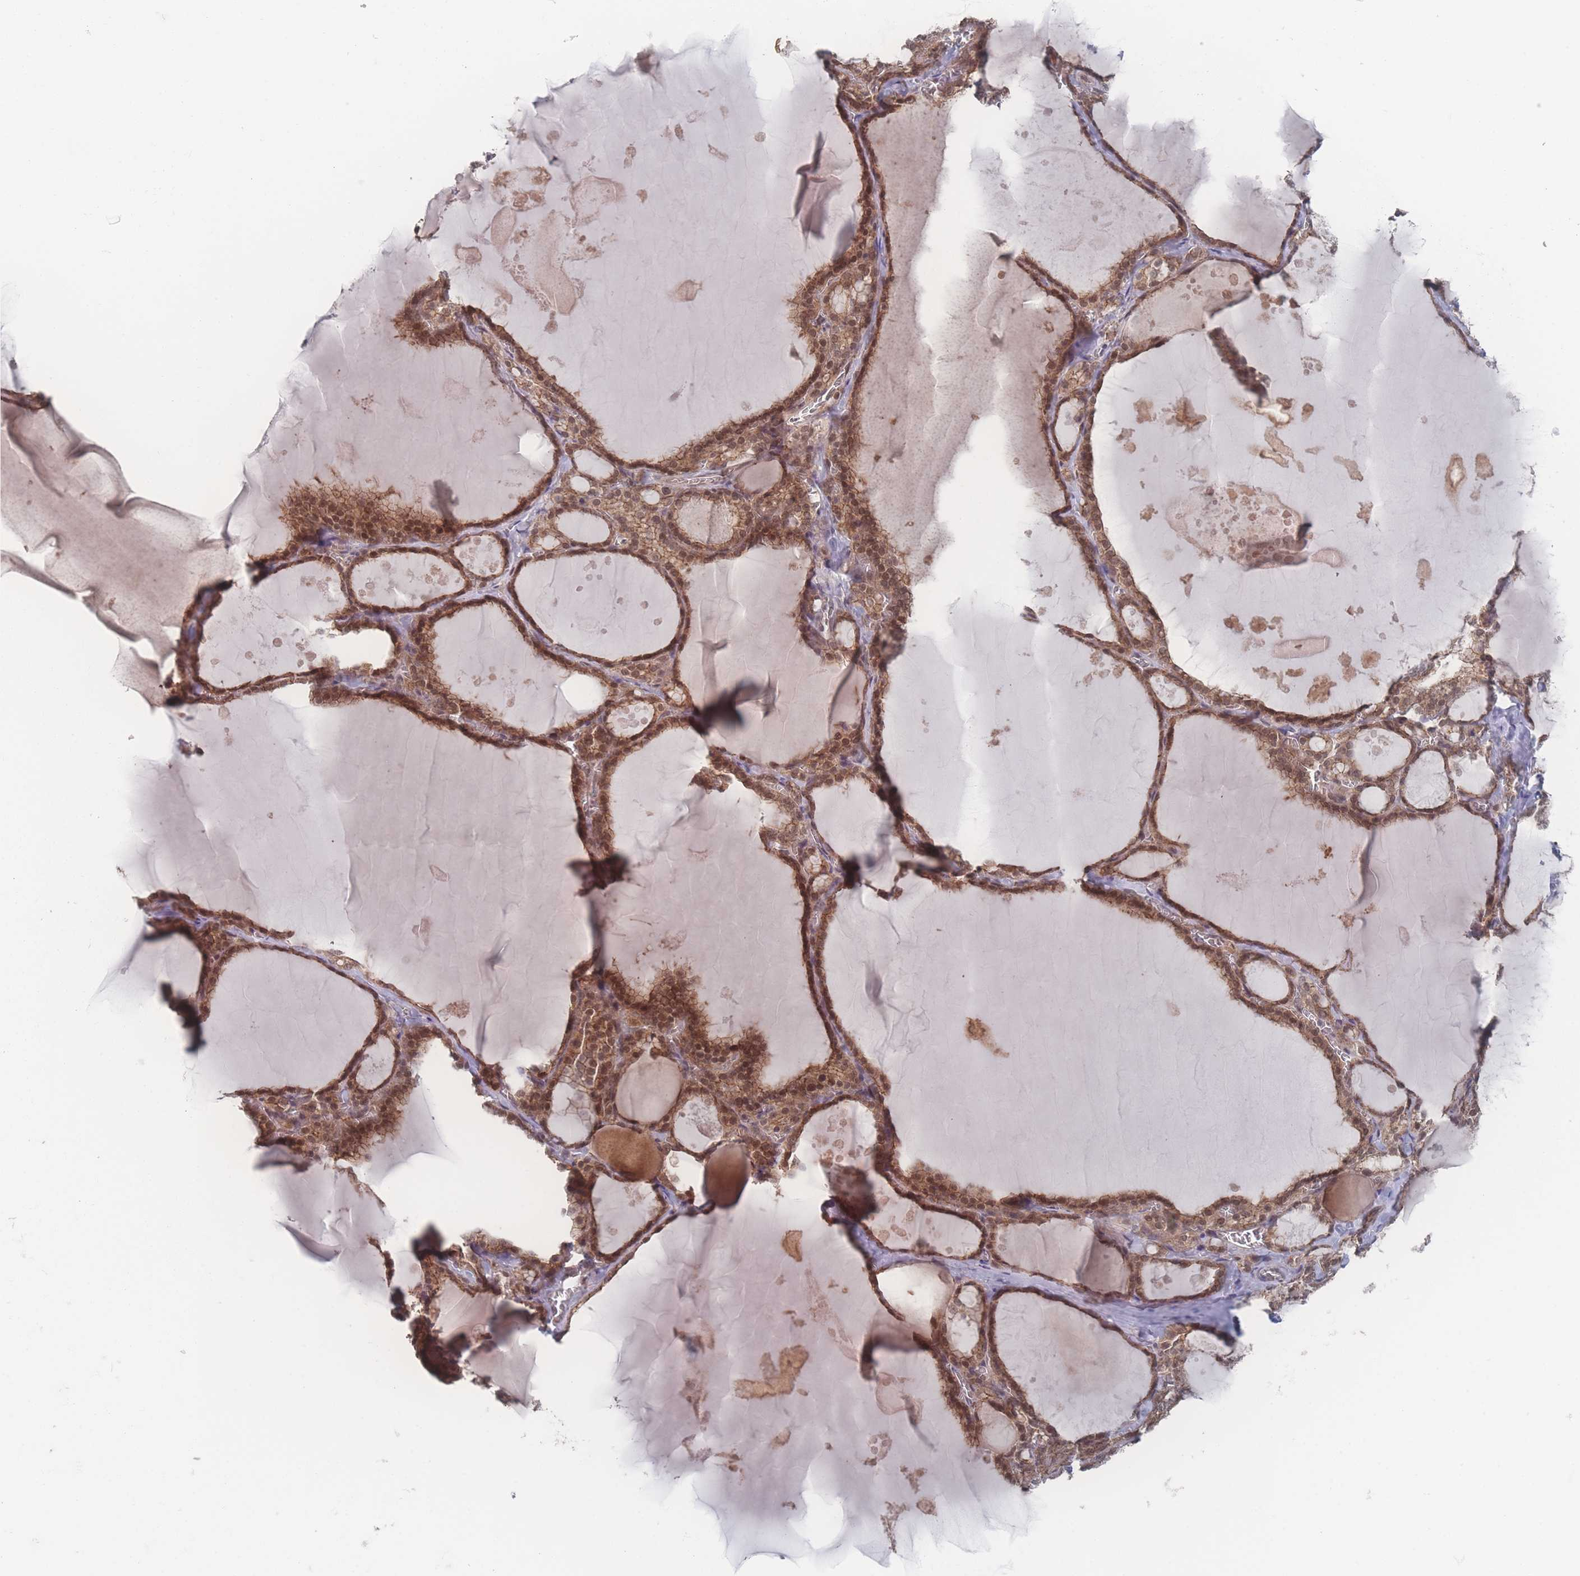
{"staining": {"intensity": "moderate", "quantity": ">75%", "location": "cytoplasmic/membranous,nuclear"}, "tissue": "thyroid gland", "cell_type": "Glandular cells", "image_type": "normal", "snomed": [{"axis": "morphology", "description": "Normal tissue, NOS"}, {"axis": "topography", "description": "Thyroid gland"}], "caption": "Immunohistochemical staining of normal thyroid gland displays medium levels of moderate cytoplasmic/membranous,nuclear staining in approximately >75% of glandular cells.", "gene": "NBEAL1", "patient": {"sex": "male", "age": 56}}